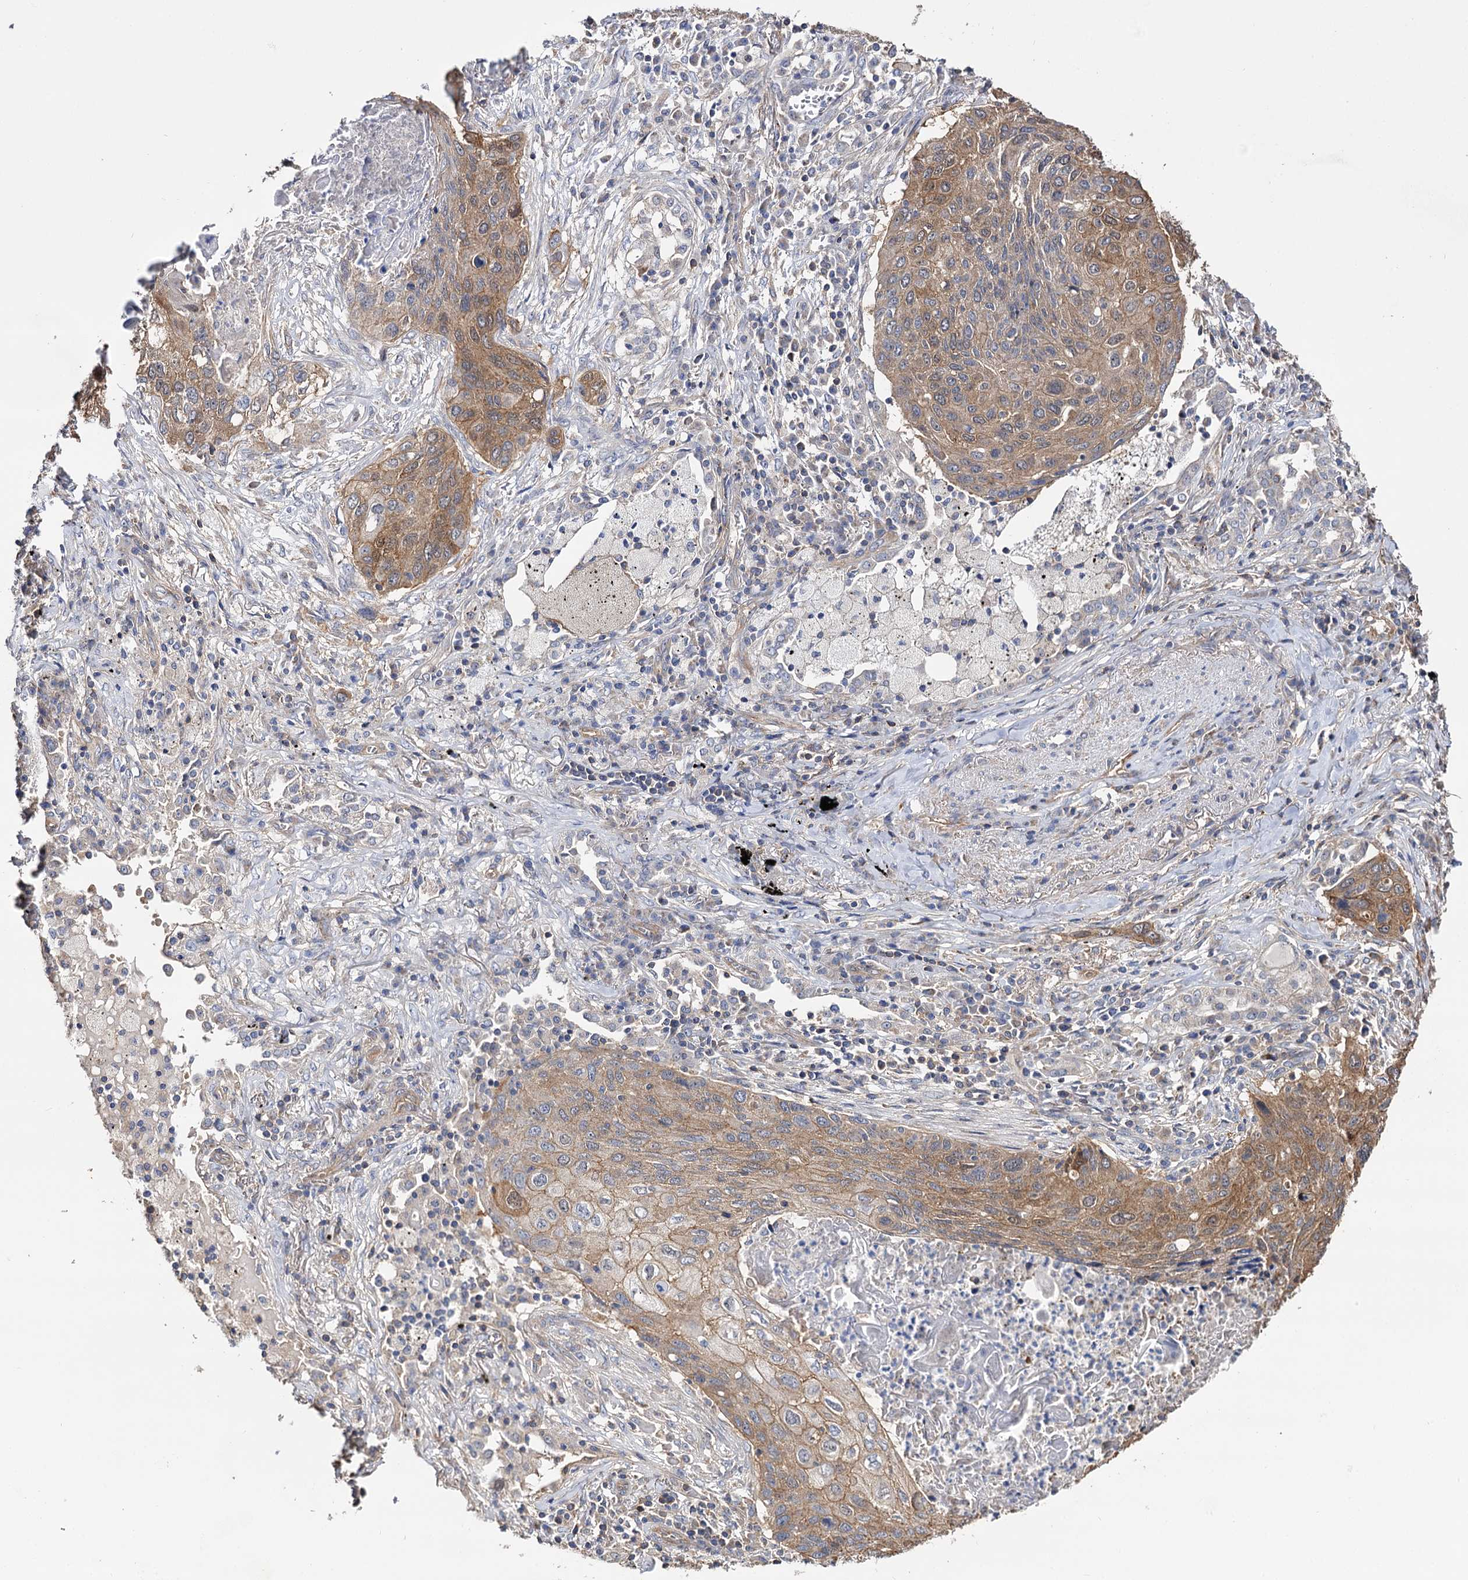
{"staining": {"intensity": "moderate", "quantity": ">75%", "location": "cytoplasmic/membranous"}, "tissue": "lung cancer", "cell_type": "Tumor cells", "image_type": "cancer", "snomed": [{"axis": "morphology", "description": "Squamous cell carcinoma, NOS"}, {"axis": "topography", "description": "Lung"}], "caption": "Human lung cancer stained with a protein marker shows moderate staining in tumor cells.", "gene": "IDI1", "patient": {"sex": "female", "age": 63}}